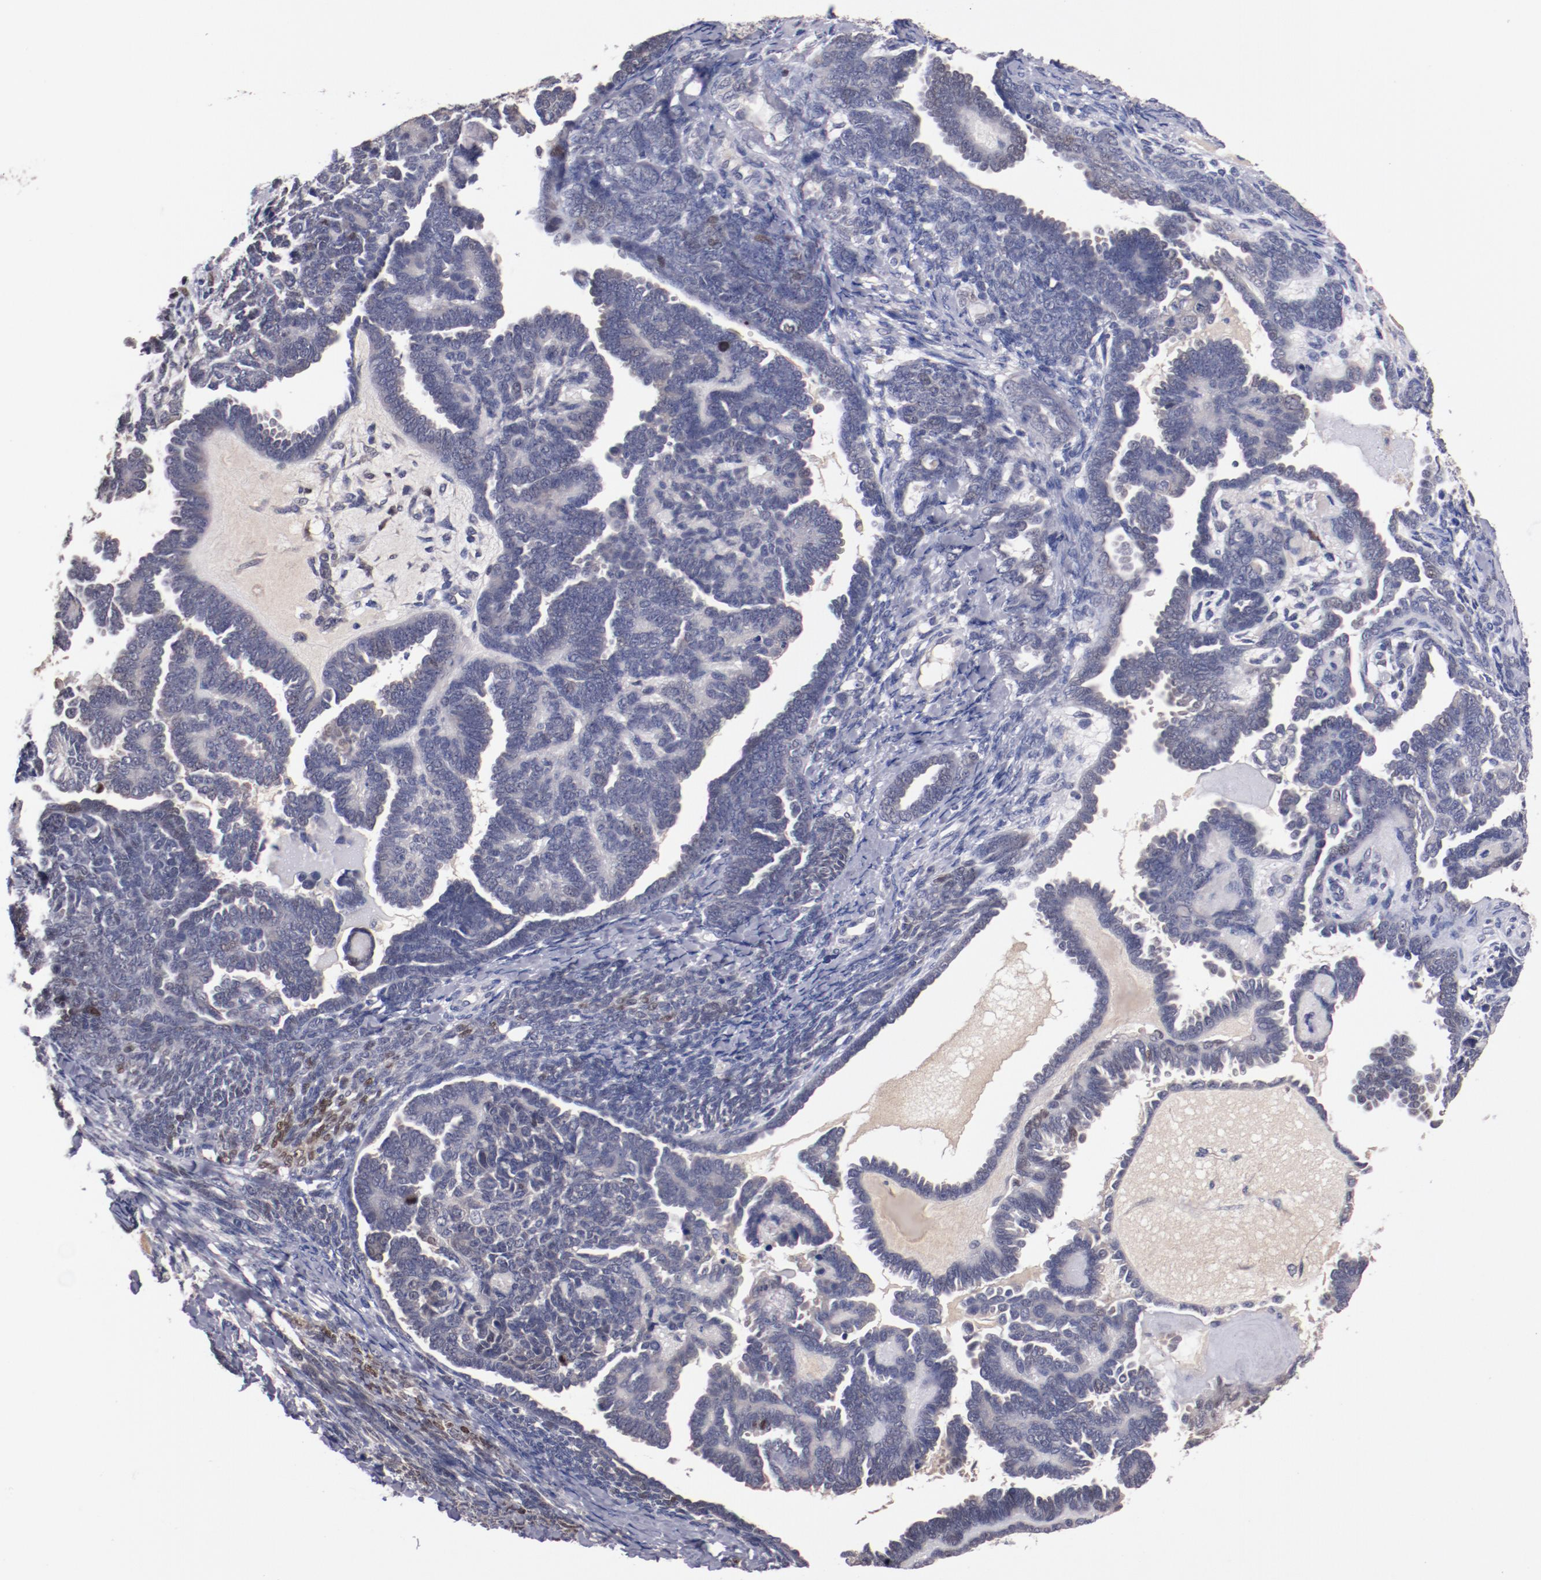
{"staining": {"intensity": "negative", "quantity": "none", "location": "none"}, "tissue": "endometrial cancer", "cell_type": "Tumor cells", "image_type": "cancer", "snomed": [{"axis": "morphology", "description": "Neoplasm, malignant, NOS"}, {"axis": "topography", "description": "Endometrium"}], "caption": "Photomicrograph shows no protein expression in tumor cells of endometrial cancer (malignant neoplasm) tissue.", "gene": "FAM81A", "patient": {"sex": "female", "age": 74}}